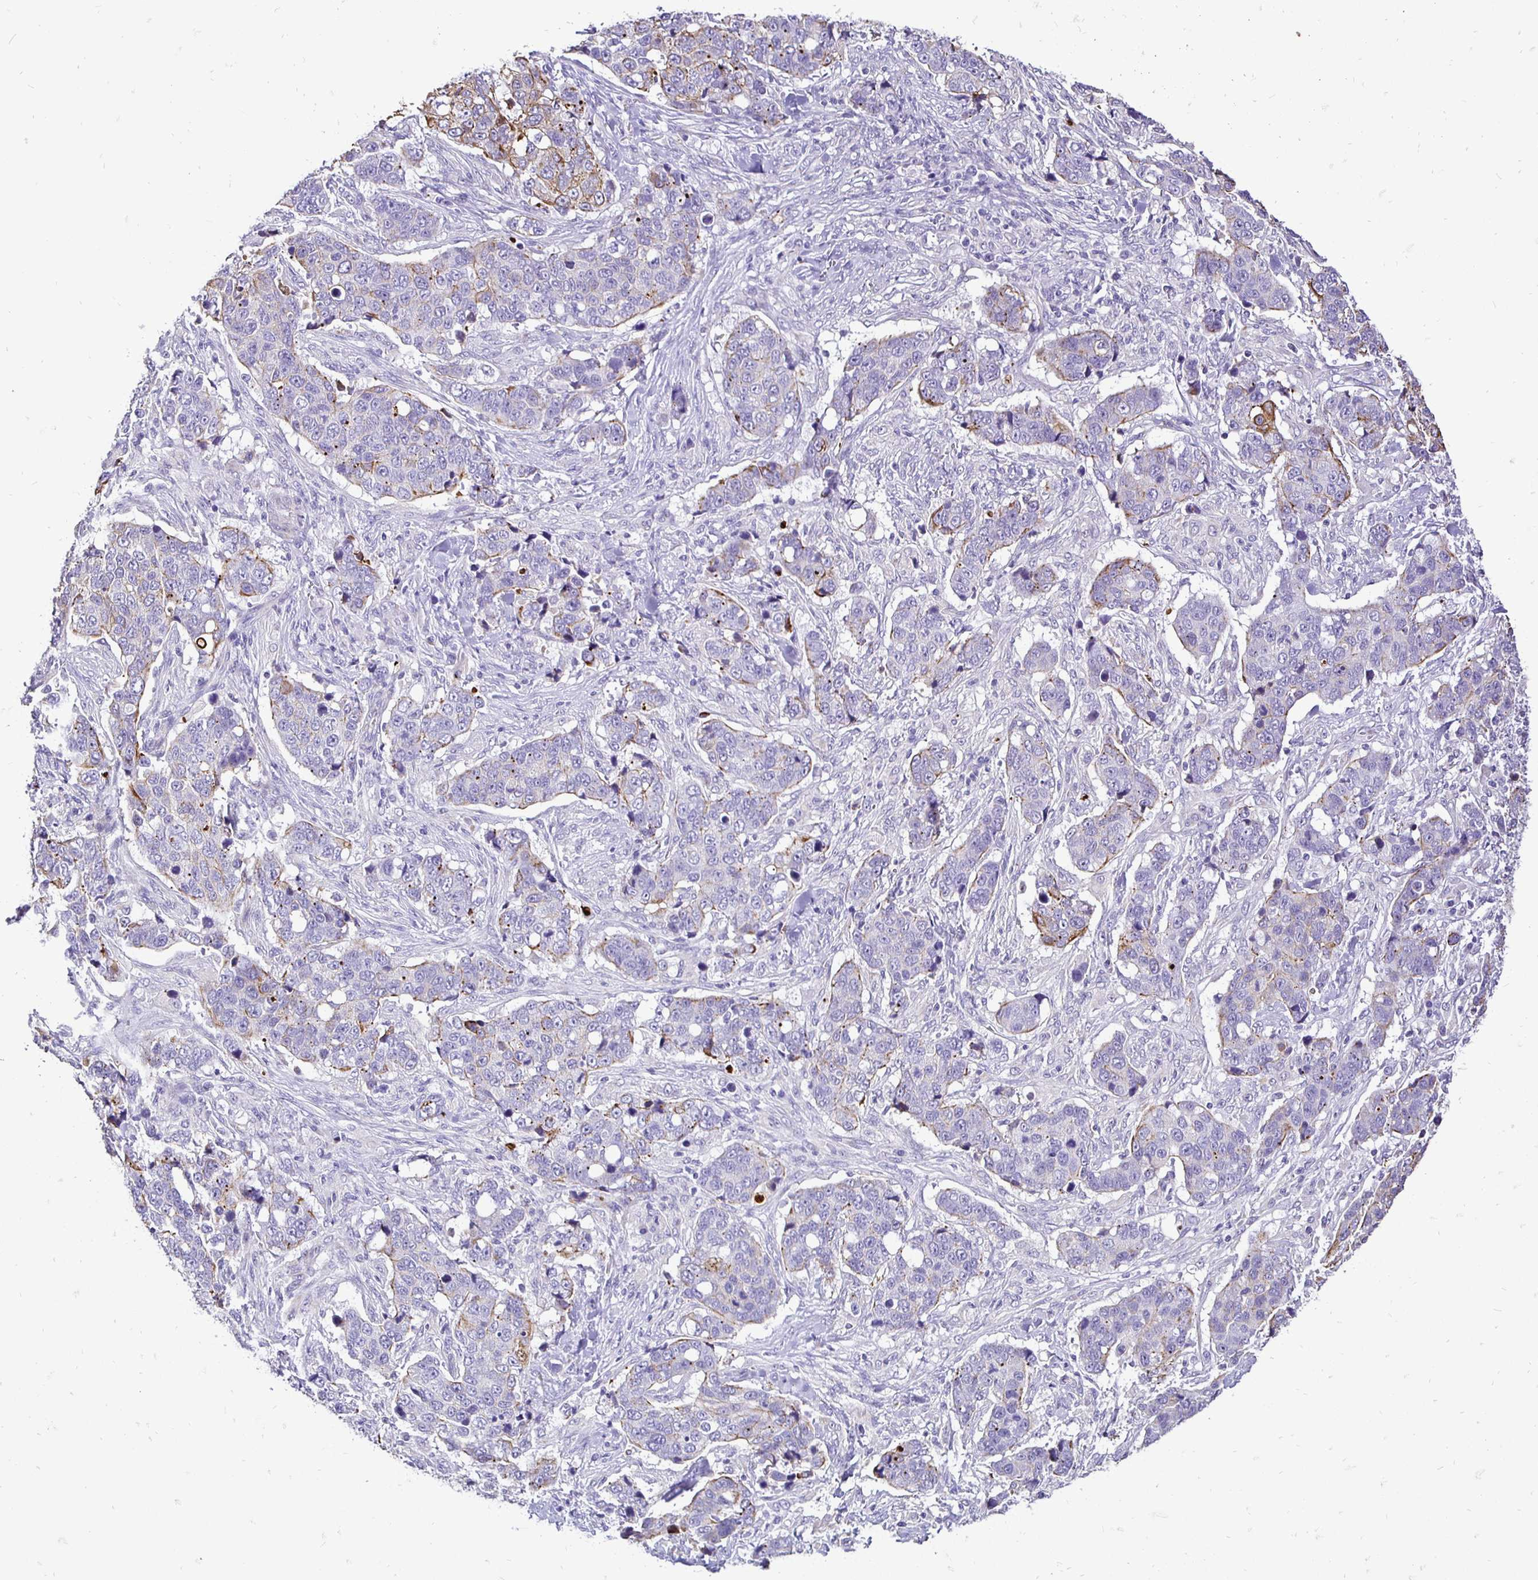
{"staining": {"intensity": "moderate", "quantity": "<25%", "location": "cytoplasmic/membranous"}, "tissue": "lung cancer", "cell_type": "Tumor cells", "image_type": "cancer", "snomed": [{"axis": "morphology", "description": "Squamous cell carcinoma, NOS"}, {"axis": "topography", "description": "Lymph node"}, {"axis": "topography", "description": "Lung"}], "caption": "Tumor cells demonstrate low levels of moderate cytoplasmic/membranous staining in about <25% of cells in human lung squamous cell carcinoma.", "gene": "TAF1D", "patient": {"sex": "male", "age": 61}}